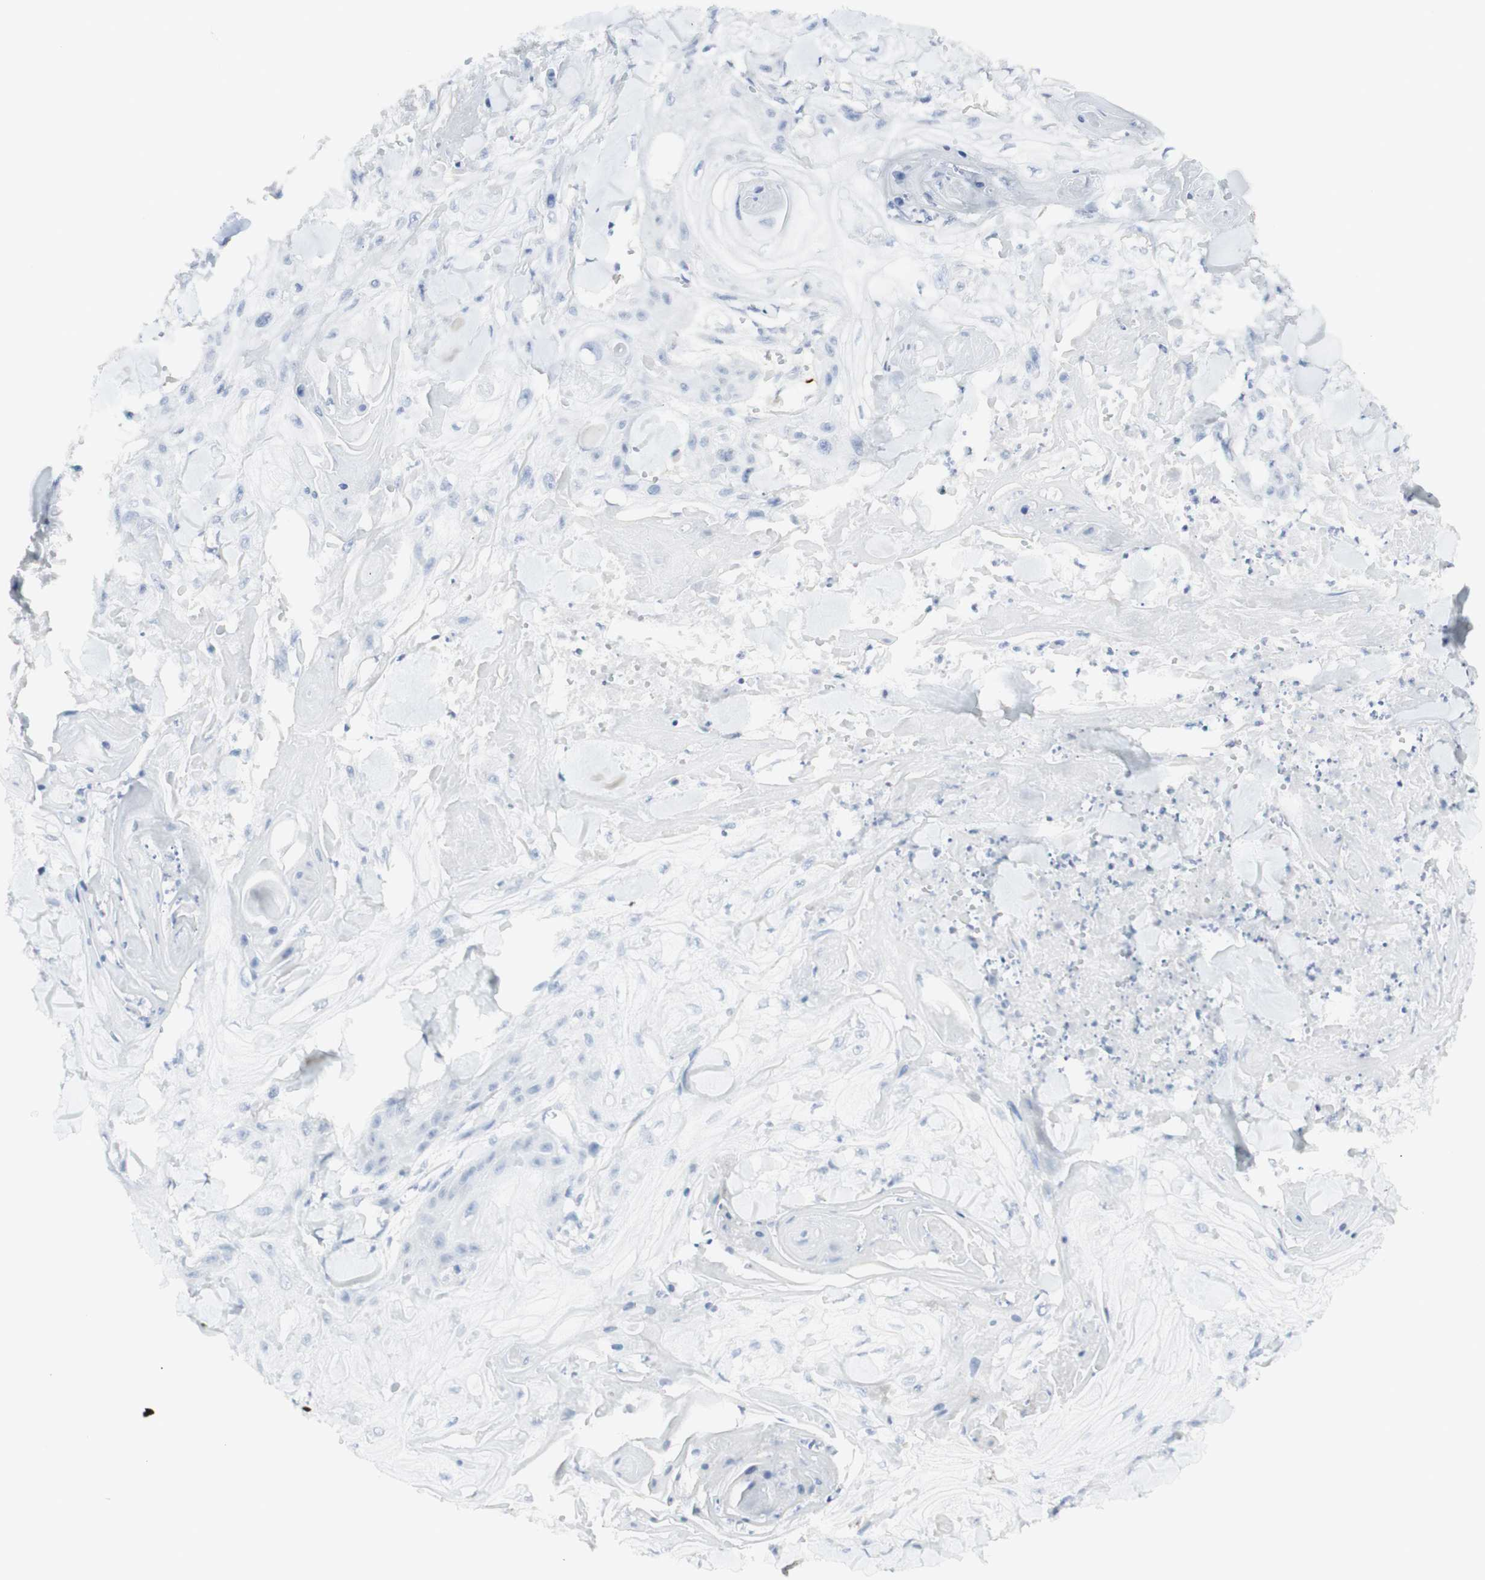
{"staining": {"intensity": "negative", "quantity": "none", "location": "none"}, "tissue": "skin cancer", "cell_type": "Tumor cells", "image_type": "cancer", "snomed": [{"axis": "morphology", "description": "Squamous cell carcinoma, NOS"}, {"axis": "topography", "description": "Skin"}], "caption": "DAB (3,3'-diaminobenzidine) immunohistochemical staining of squamous cell carcinoma (skin) reveals no significant expression in tumor cells.", "gene": "MDK", "patient": {"sex": "male", "age": 74}}